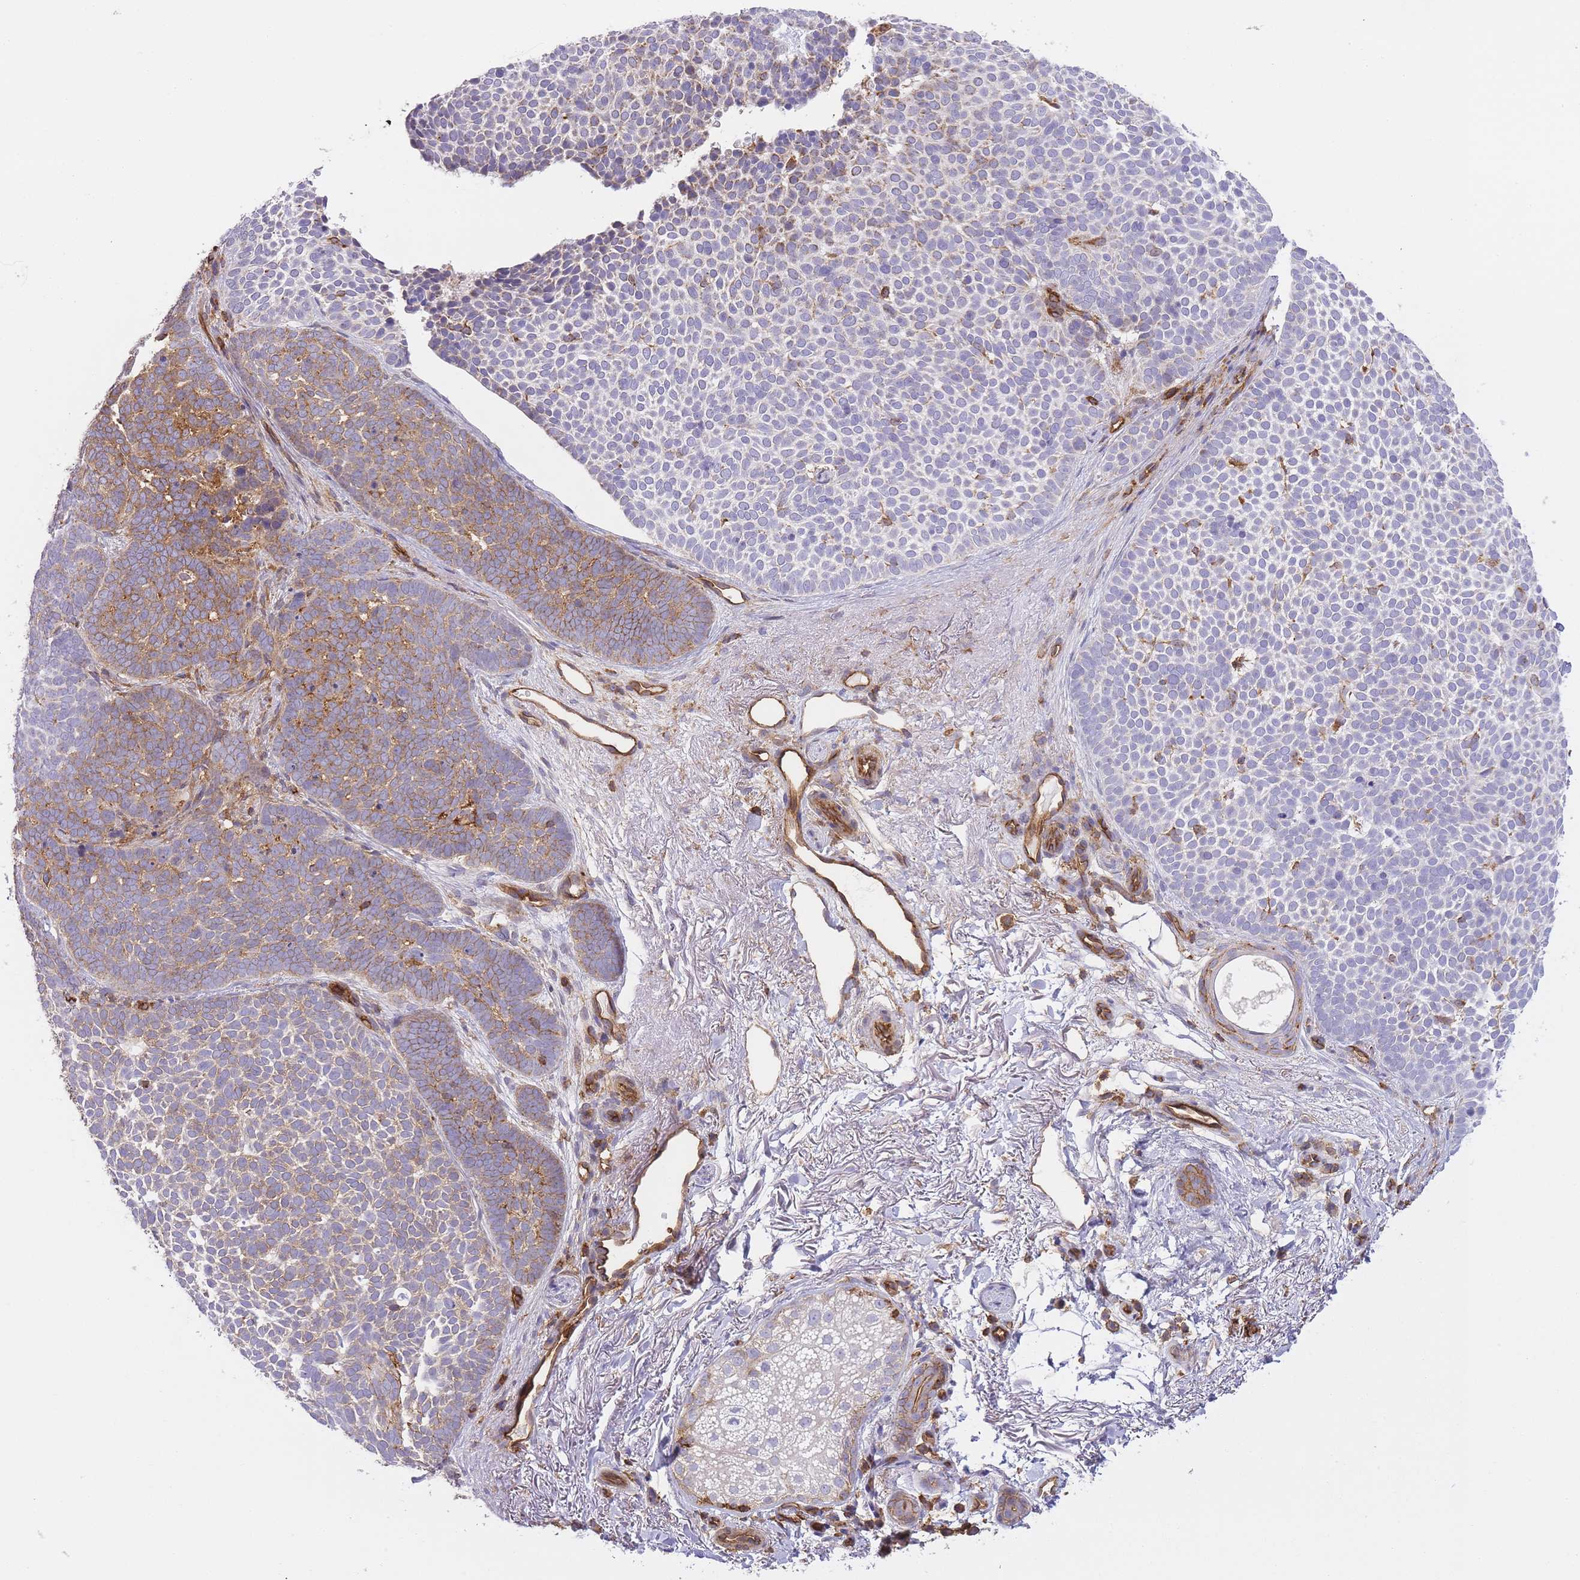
{"staining": {"intensity": "moderate", "quantity": "<25%", "location": "cytoplasmic/membranous"}, "tissue": "skin cancer", "cell_type": "Tumor cells", "image_type": "cancer", "snomed": [{"axis": "morphology", "description": "Basal cell carcinoma"}, {"axis": "topography", "description": "Skin"}], "caption": "Skin cancer stained for a protein (brown) shows moderate cytoplasmic/membranous positive expression in about <25% of tumor cells.", "gene": "MSN", "patient": {"sex": "female", "age": 77}}